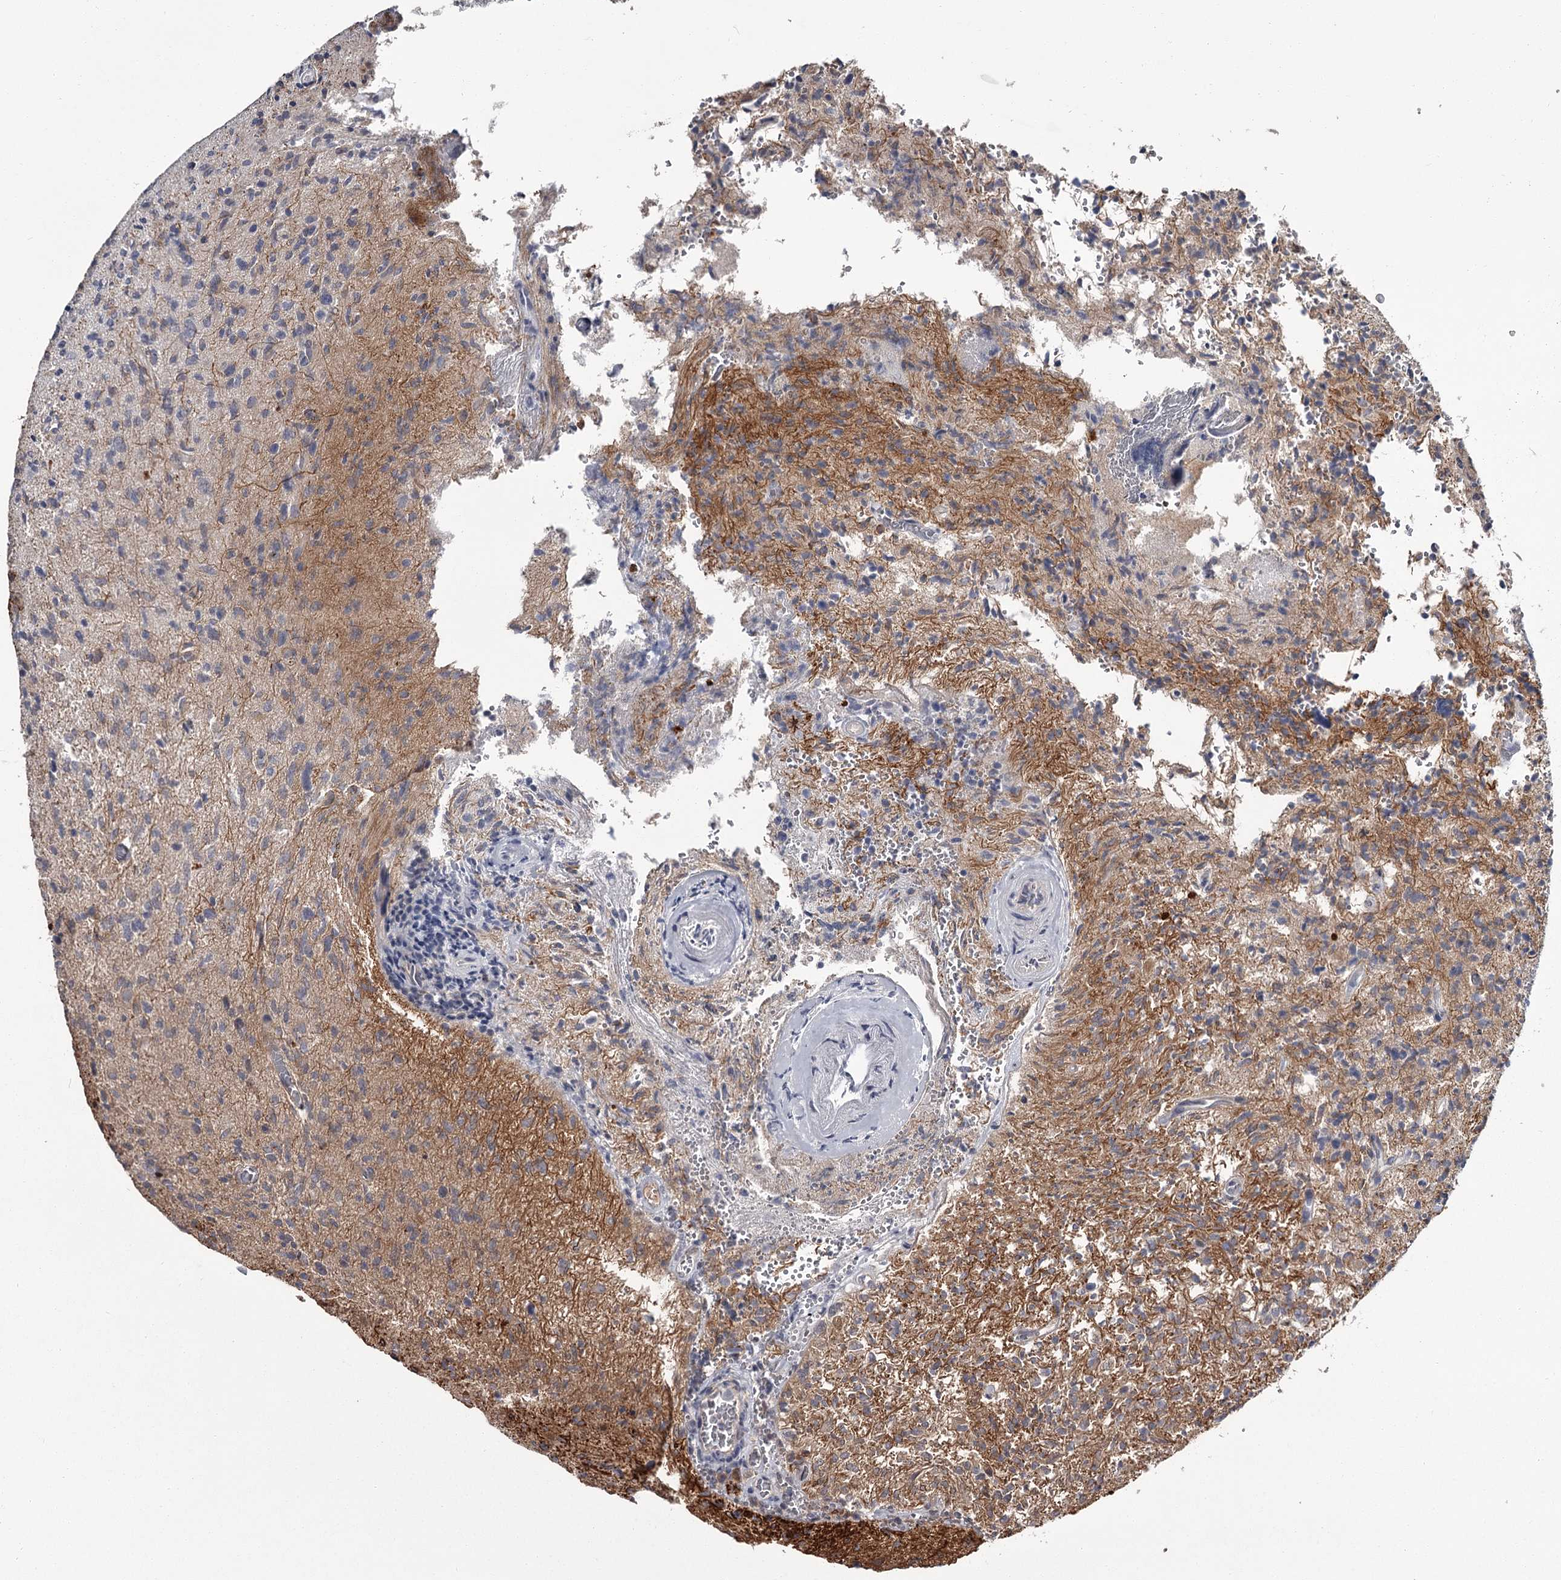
{"staining": {"intensity": "negative", "quantity": "none", "location": "none"}, "tissue": "glioma", "cell_type": "Tumor cells", "image_type": "cancer", "snomed": [{"axis": "morphology", "description": "Glioma, malignant, High grade"}, {"axis": "topography", "description": "Brain"}], "caption": "Immunohistochemistry (IHC) photomicrograph of neoplastic tissue: human malignant high-grade glioma stained with DAB (3,3'-diaminobenzidine) exhibits no significant protein positivity in tumor cells.", "gene": "DAO", "patient": {"sex": "female", "age": 57}}